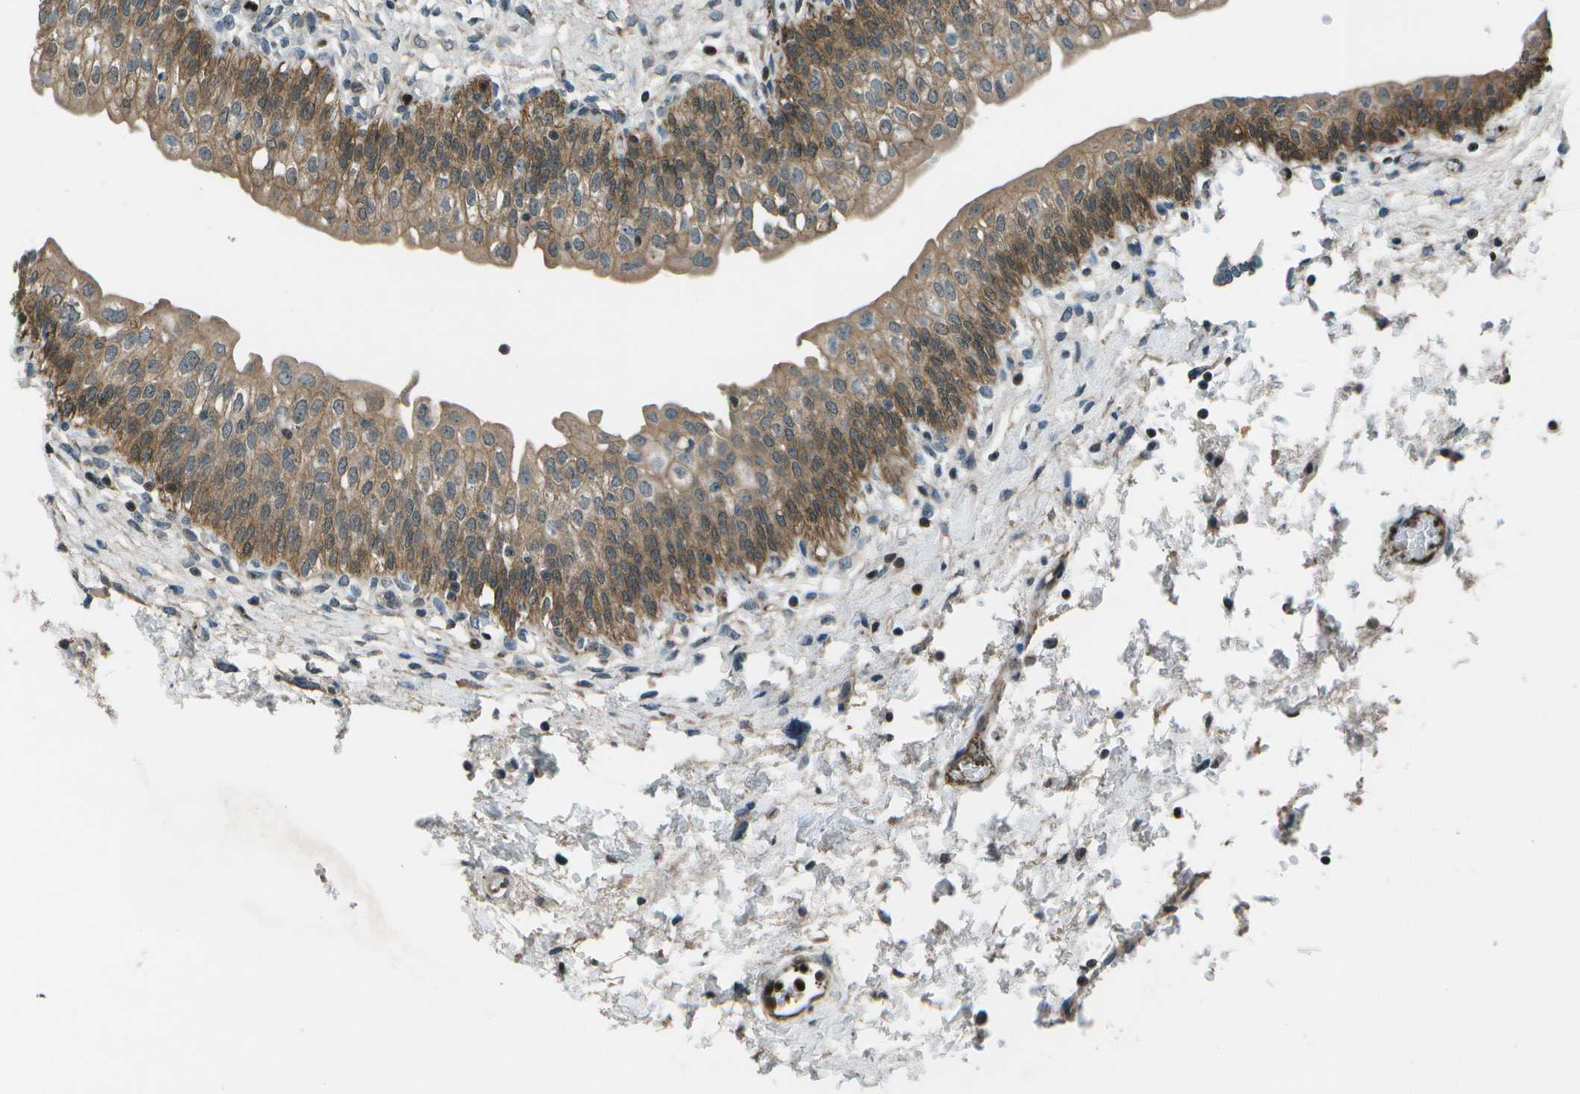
{"staining": {"intensity": "moderate", "quantity": ">75%", "location": "cytoplasmic/membranous"}, "tissue": "urinary bladder", "cell_type": "Urothelial cells", "image_type": "normal", "snomed": [{"axis": "morphology", "description": "Normal tissue, NOS"}, {"axis": "topography", "description": "Urinary bladder"}], "caption": "Immunohistochemistry histopathology image of unremarkable urinary bladder: urinary bladder stained using immunohistochemistry (IHC) shows medium levels of moderate protein expression localized specifically in the cytoplasmic/membranous of urothelial cells, appearing as a cytoplasmic/membranous brown color.", "gene": "PDLIM1", "patient": {"sex": "male", "age": 55}}